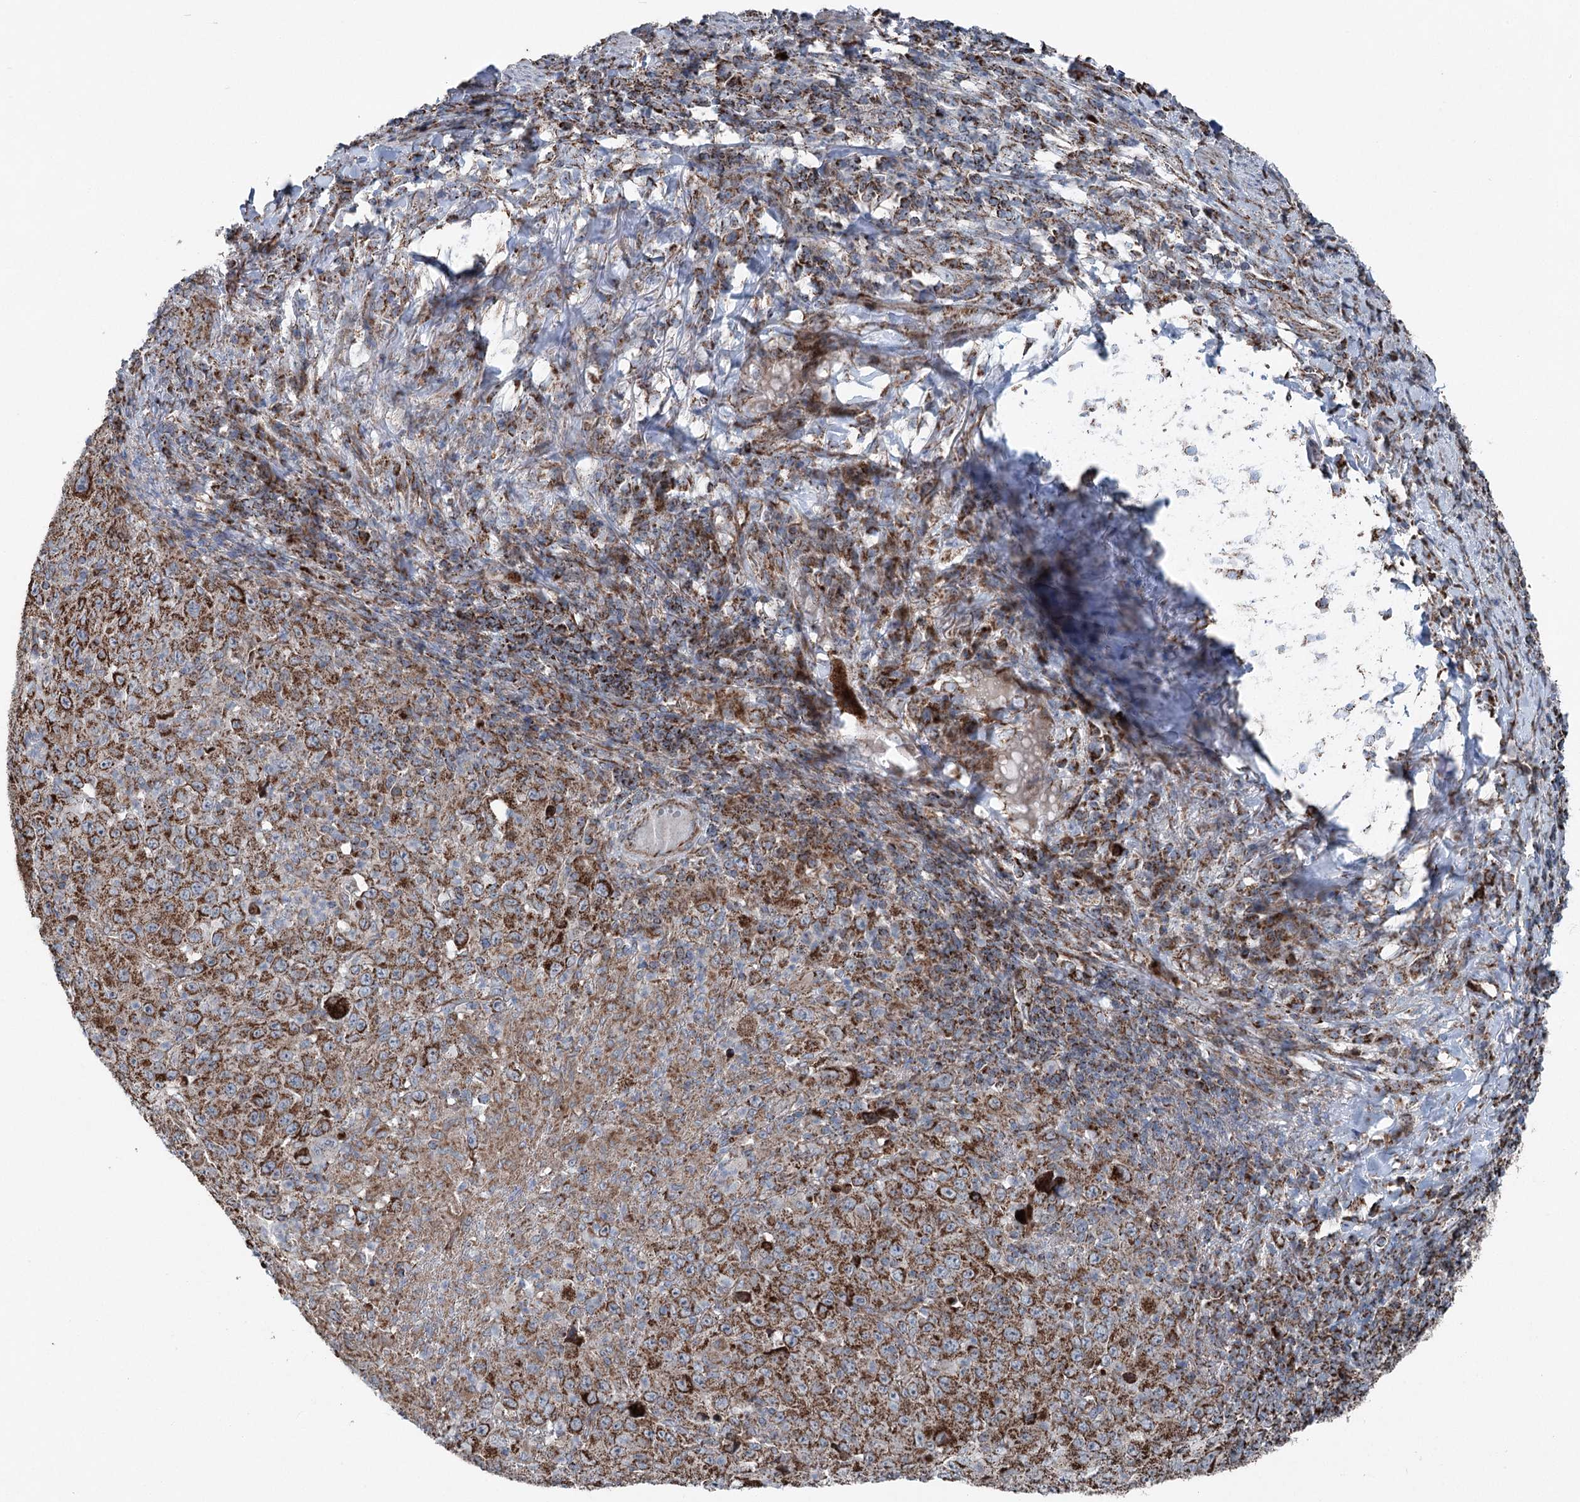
{"staining": {"intensity": "strong", "quantity": ">75%", "location": "cytoplasmic/membranous"}, "tissue": "melanoma", "cell_type": "Tumor cells", "image_type": "cancer", "snomed": [{"axis": "morphology", "description": "Malignant melanoma, Metastatic site"}, {"axis": "topography", "description": "Skin"}], "caption": "Tumor cells show high levels of strong cytoplasmic/membranous staining in approximately >75% of cells in human malignant melanoma (metastatic site).", "gene": "UCN3", "patient": {"sex": "female", "age": 56}}